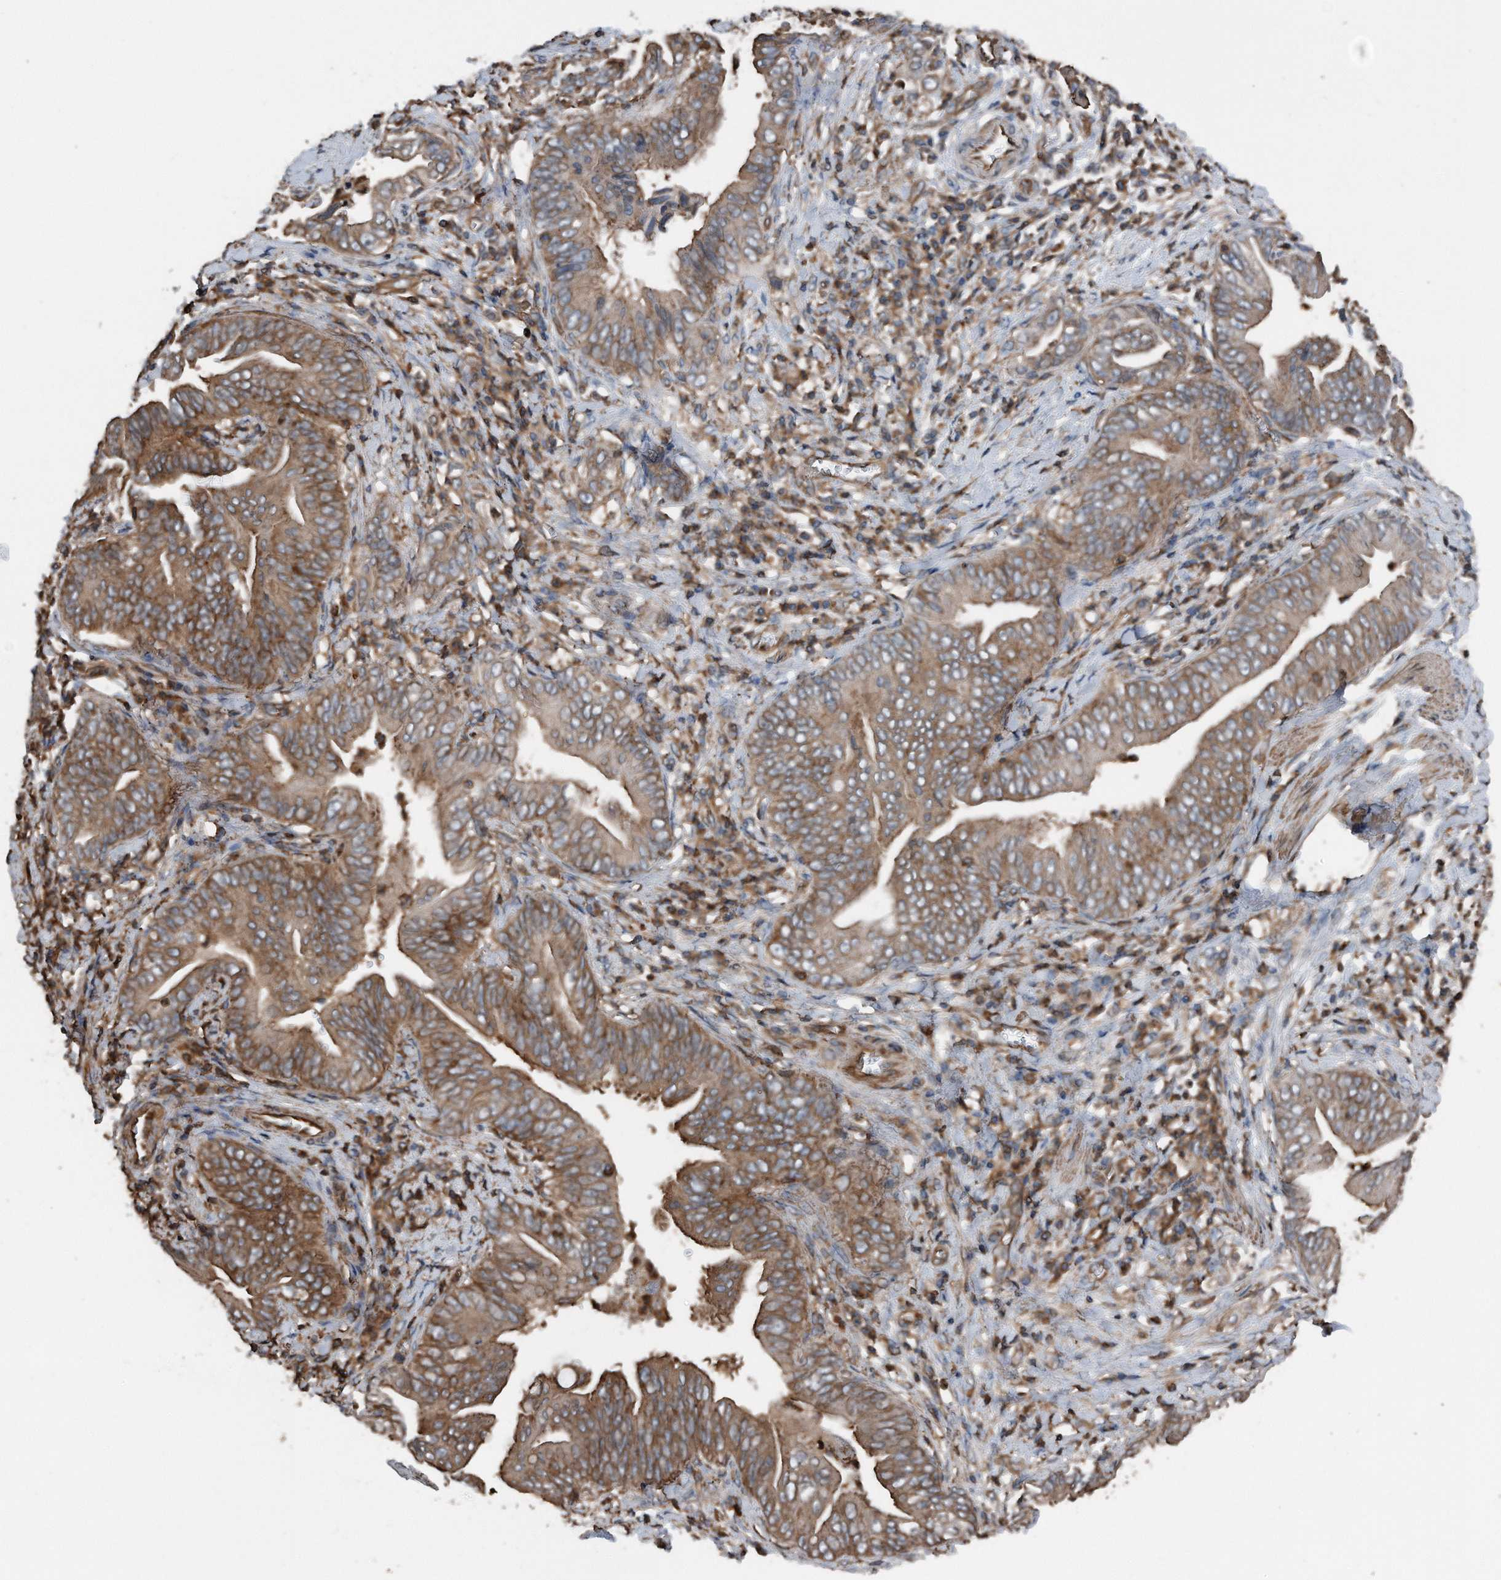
{"staining": {"intensity": "moderate", "quantity": ">75%", "location": "cytoplasmic/membranous"}, "tissue": "pancreatic cancer", "cell_type": "Tumor cells", "image_type": "cancer", "snomed": [{"axis": "morphology", "description": "Adenocarcinoma, NOS"}, {"axis": "topography", "description": "Pancreas"}], "caption": "Moderate cytoplasmic/membranous expression for a protein is appreciated in approximately >75% of tumor cells of pancreatic cancer (adenocarcinoma) using immunohistochemistry.", "gene": "RSPO3", "patient": {"sex": "male", "age": 75}}